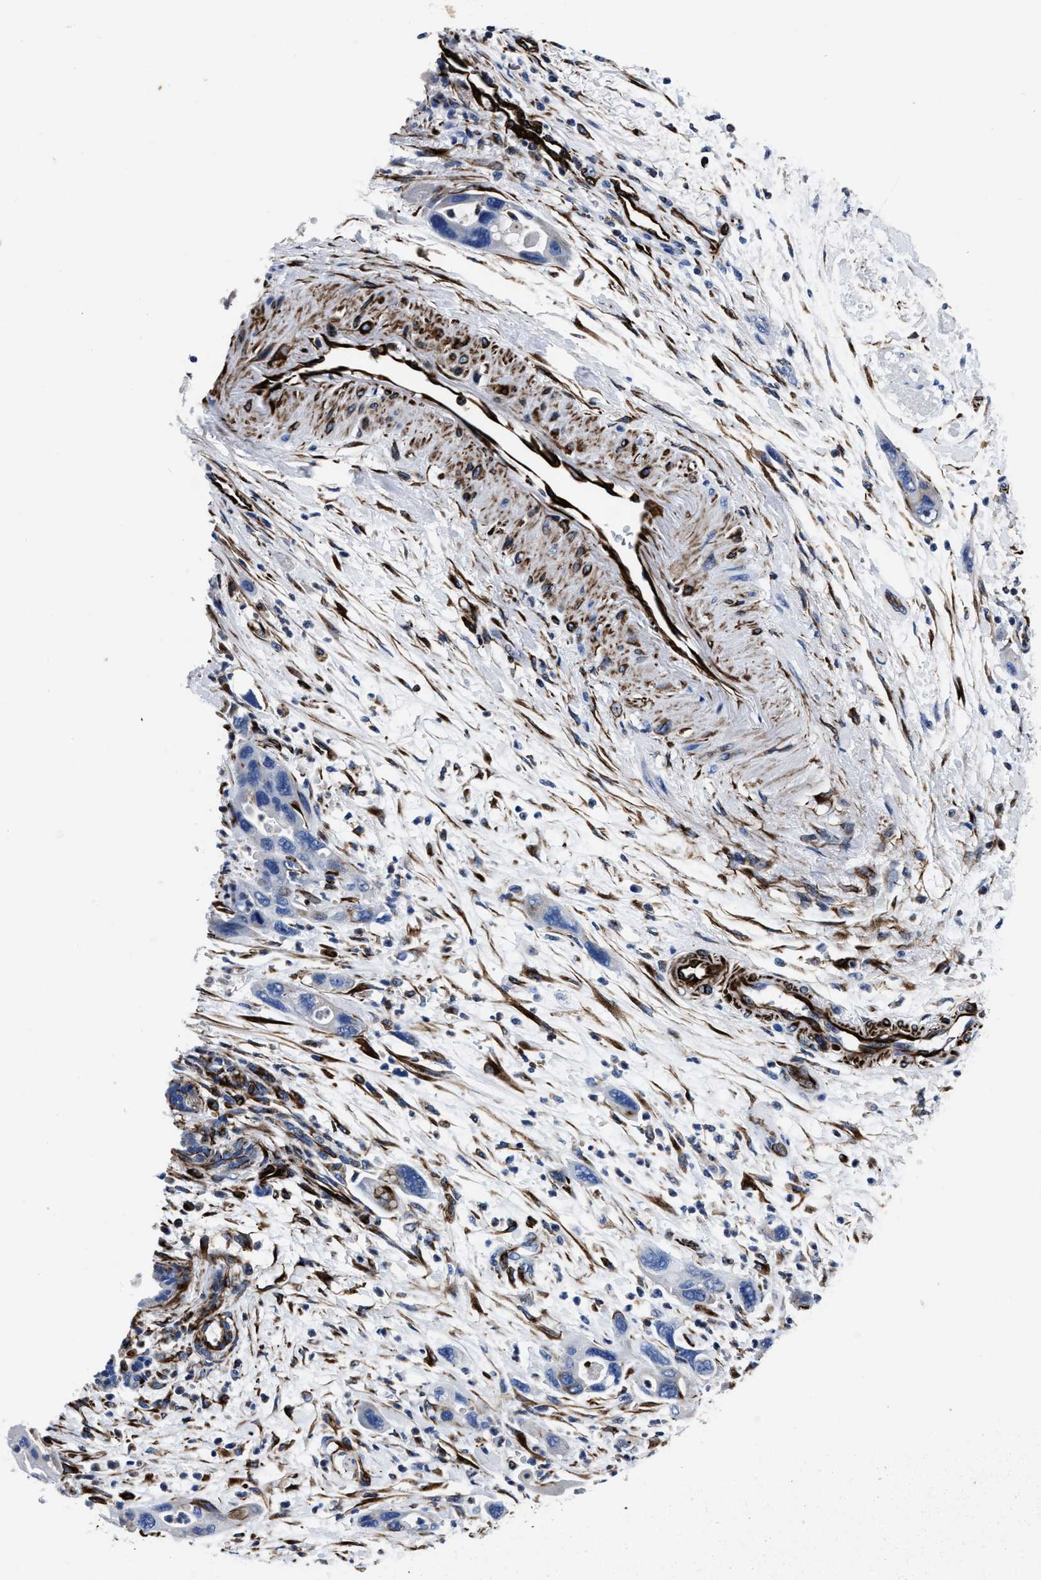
{"staining": {"intensity": "negative", "quantity": "none", "location": "none"}, "tissue": "pancreatic cancer", "cell_type": "Tumor cells", "image_type": "cancer", "snomed": [{"axis": "morphology", "description": "Normal tissue, NOS"}, {"axis": "morphology", "description": "Adenocarcinoma, NOS"}, {"axis": "topography", "description": "Pancreas"}], "caption": "The immunohistochemistry photomicrograph has no significant expression in tumor cells of pancreatic cancer (adenocarcinoma) tissue.", "gene": "OR10G3", "patient": {"sex": "female", "age": 71}}